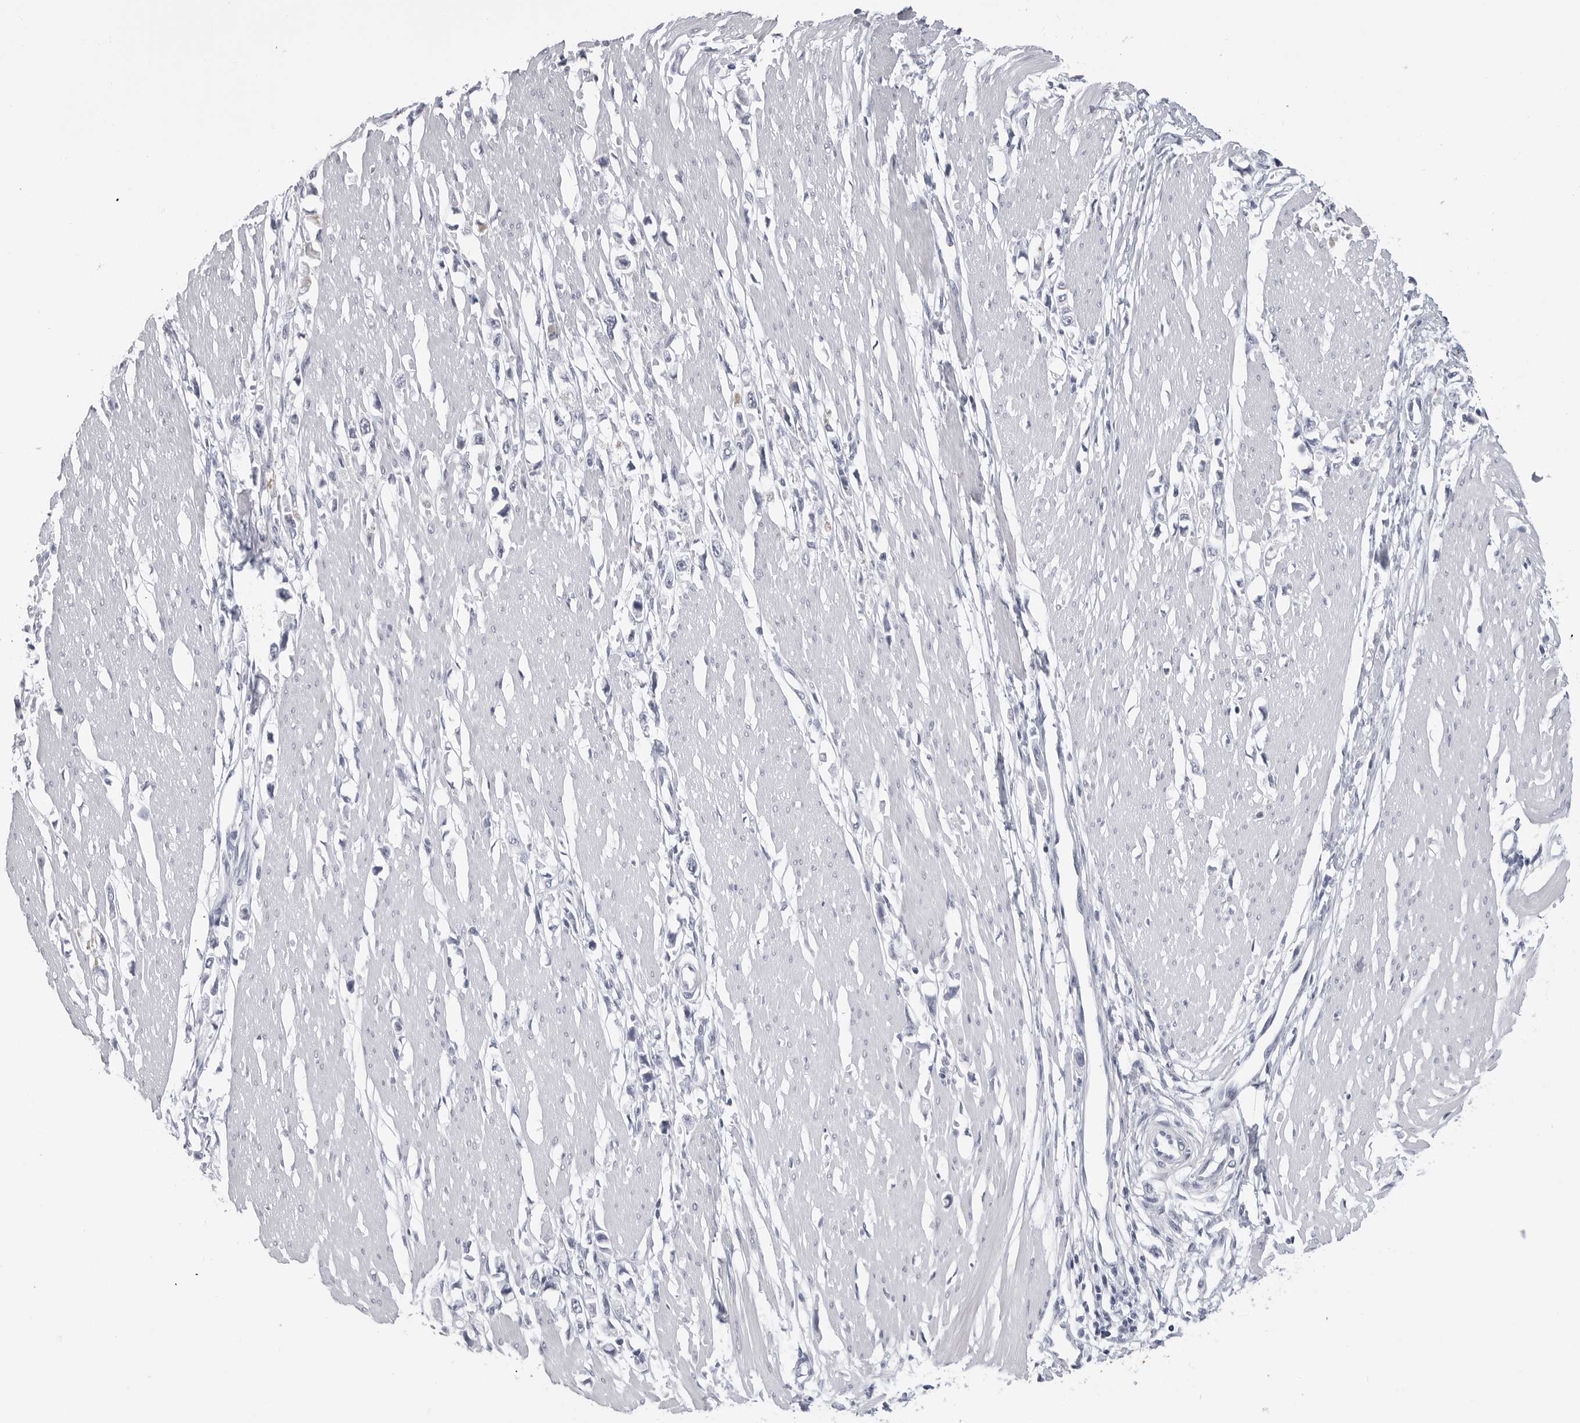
{"staining": {"intensity": "negative", "quantity": "none", "location": "none"}, "tissue": "stomach cancer", "cell_type": "Tumor cells", "image_type": "cancer", "snomed": [{"axis": "morphology", "description": "Adenocarcinoma, NOS"}, {"axis": "topography", "description": "Stomach"}], "caption": "A histopathology image of human stomach cancer (adenocarcinoma) is negative for staining in tumor cells.", "gene": "PGA3", "patient": {"sex": "female", "age": 59}}